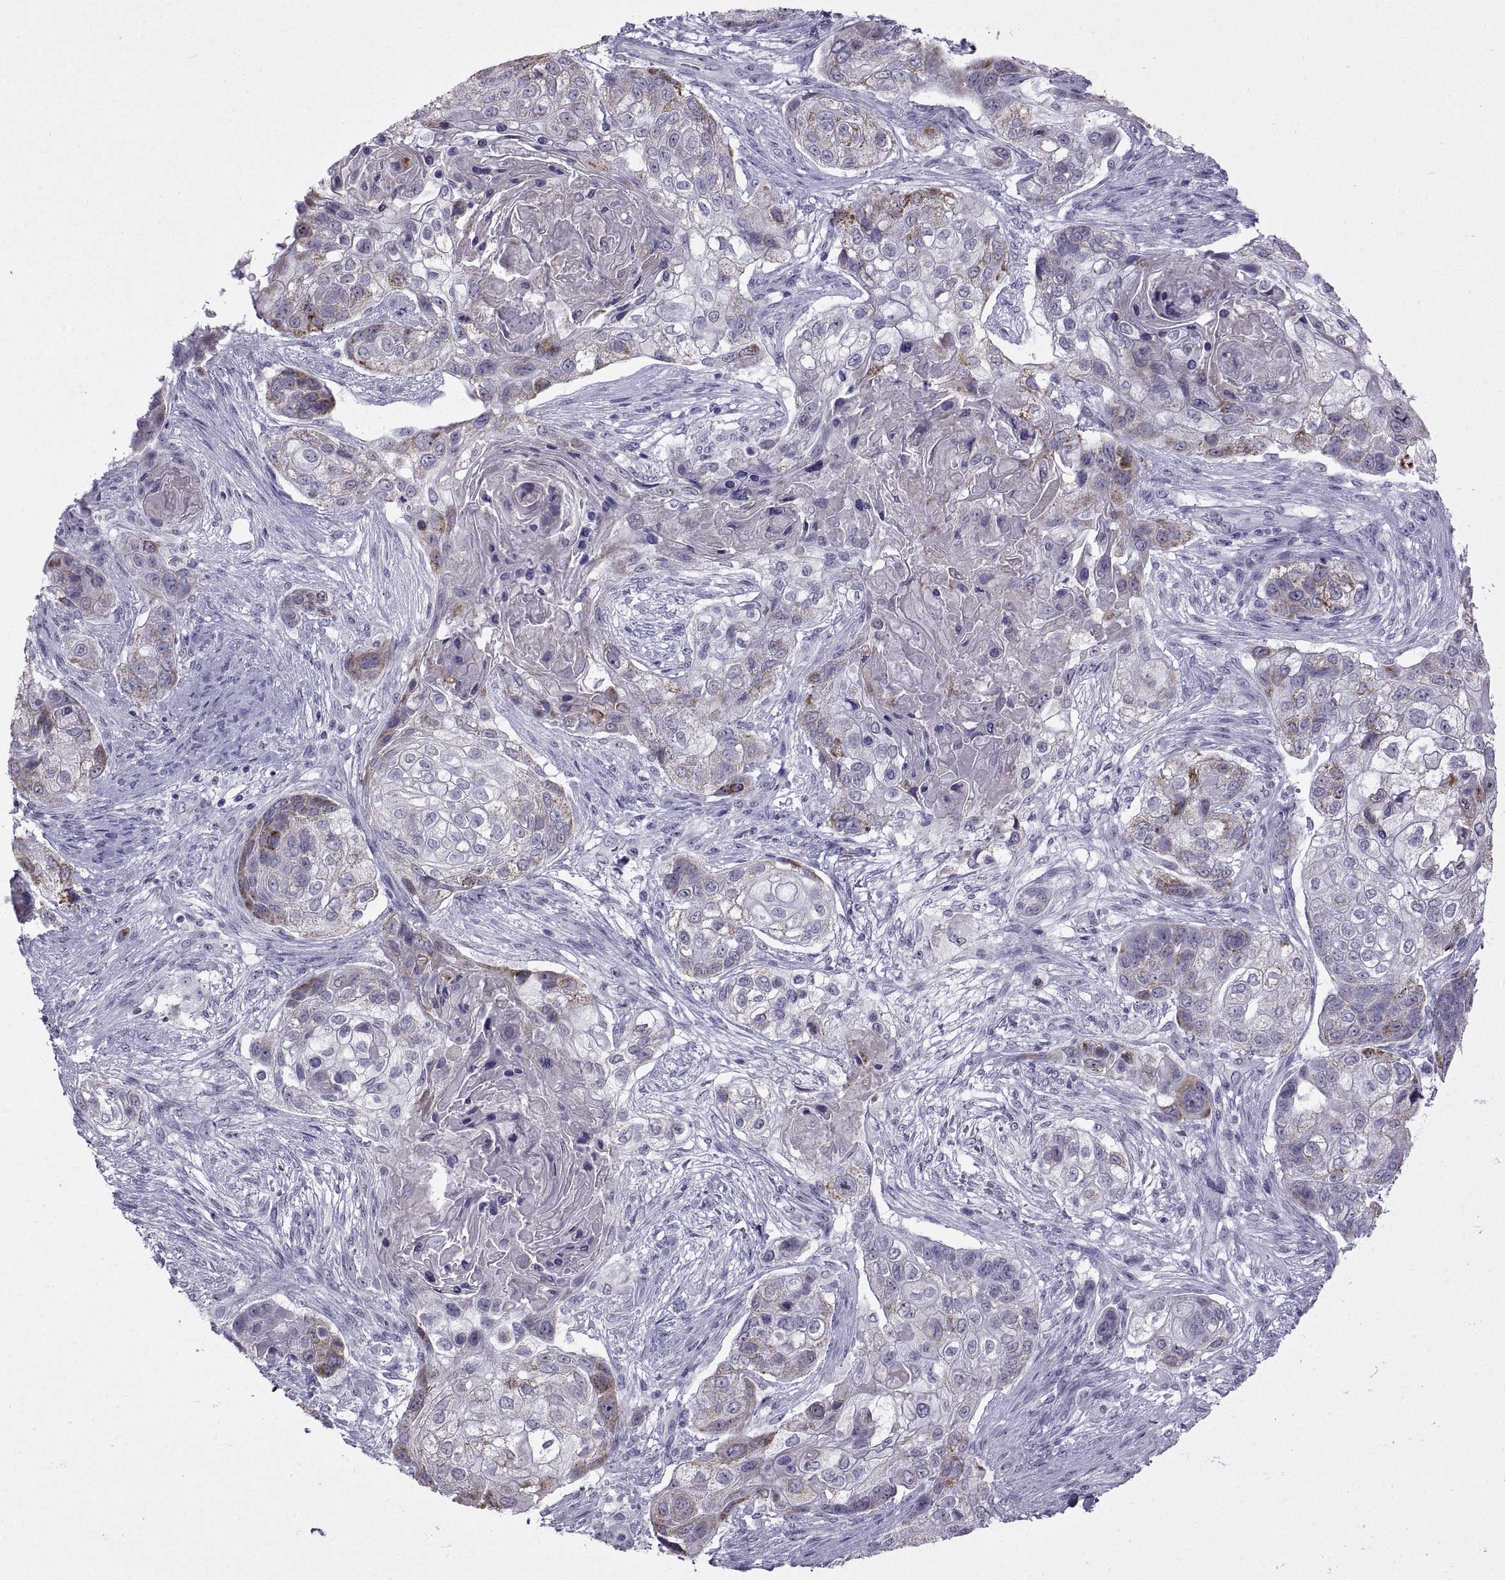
{"staining": {"intensity": "moderate", "quantity": "<25%", "location": "cytoplasmic/membranous"}, "tissue": "lung cancer", "cell_type": "Tumor cells", "image_type": "cancer", "snomed": [{"axis": "morphology", "description": "Squamous cell carcinoma, NOS"}, {"axis": "topography", "description": "Lung"}], "caption": "This micrograph demonstrates lung cancer (squamous cell carcinoma) stained with immunohistochemistry (IHC) to label a protein in brown. The cytoplasmic/membranous of tumor cells show moderate positivity for the protein. Nuclei are counter-stained blue.", "gene": "ASIC2", "patient": {"sex": "male", "age": 69}}